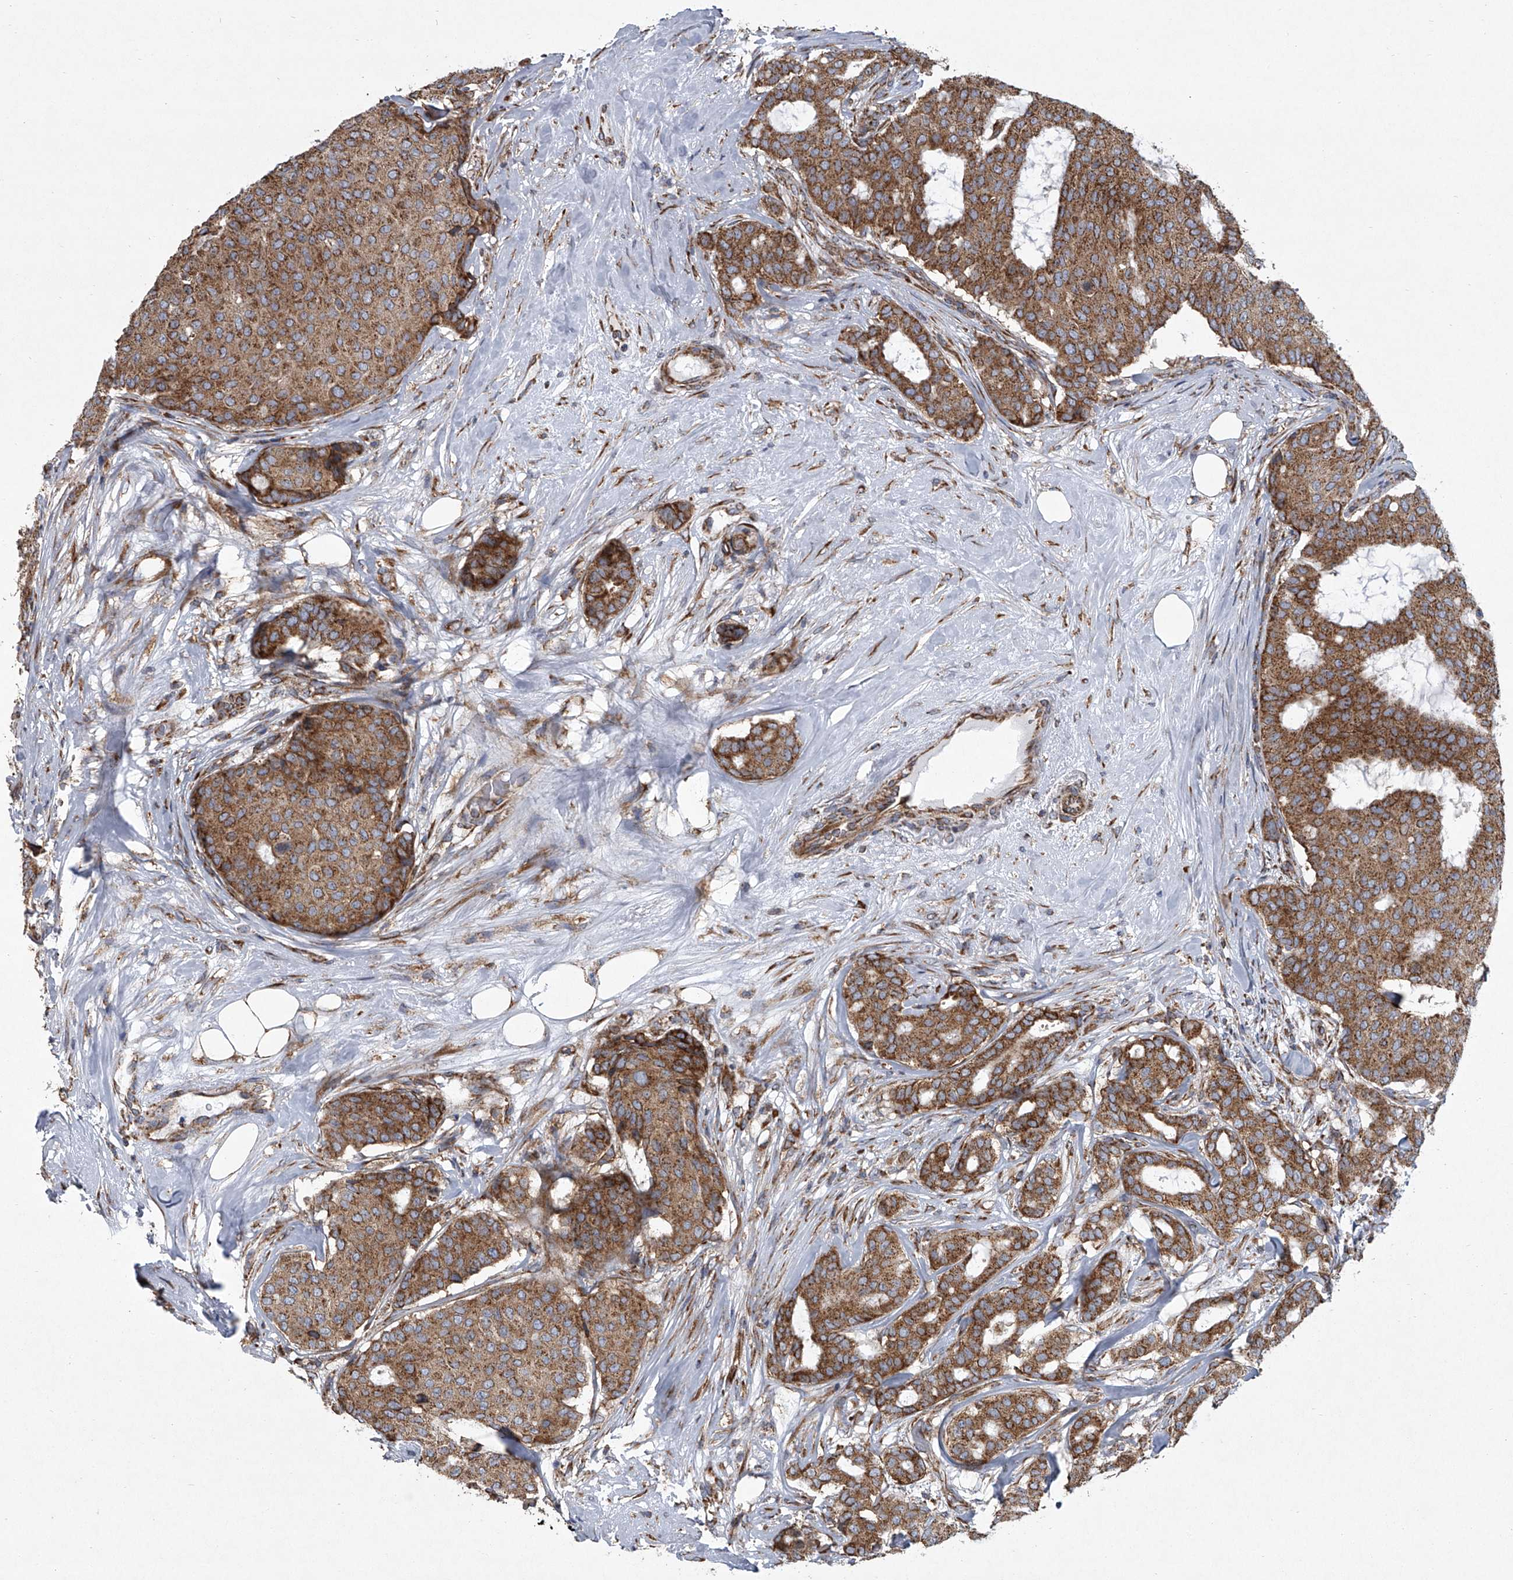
{"staining": {"intensity": "moderate", "quantity": ">75%", "location": "cytoplasmic/membranous"}, "tissue": "breast cancer", "cell_type": "Tumor cells", "image_type": "cancer", "snomed": [{"axis": "morphology", "description": "Duct carcinoma"}, {"axis": "topography", "description": "Breast"}], "caption": "Tumor cells reveal medium levels of moderate cytoplasmic/membranous positivity in approximately >75% of cells in human breast cancer. The protein is shown in brown color, while the nuclei are stained blue.", "gene": "ZC3H15", "patient": {"sex": "female", "age": 75}}